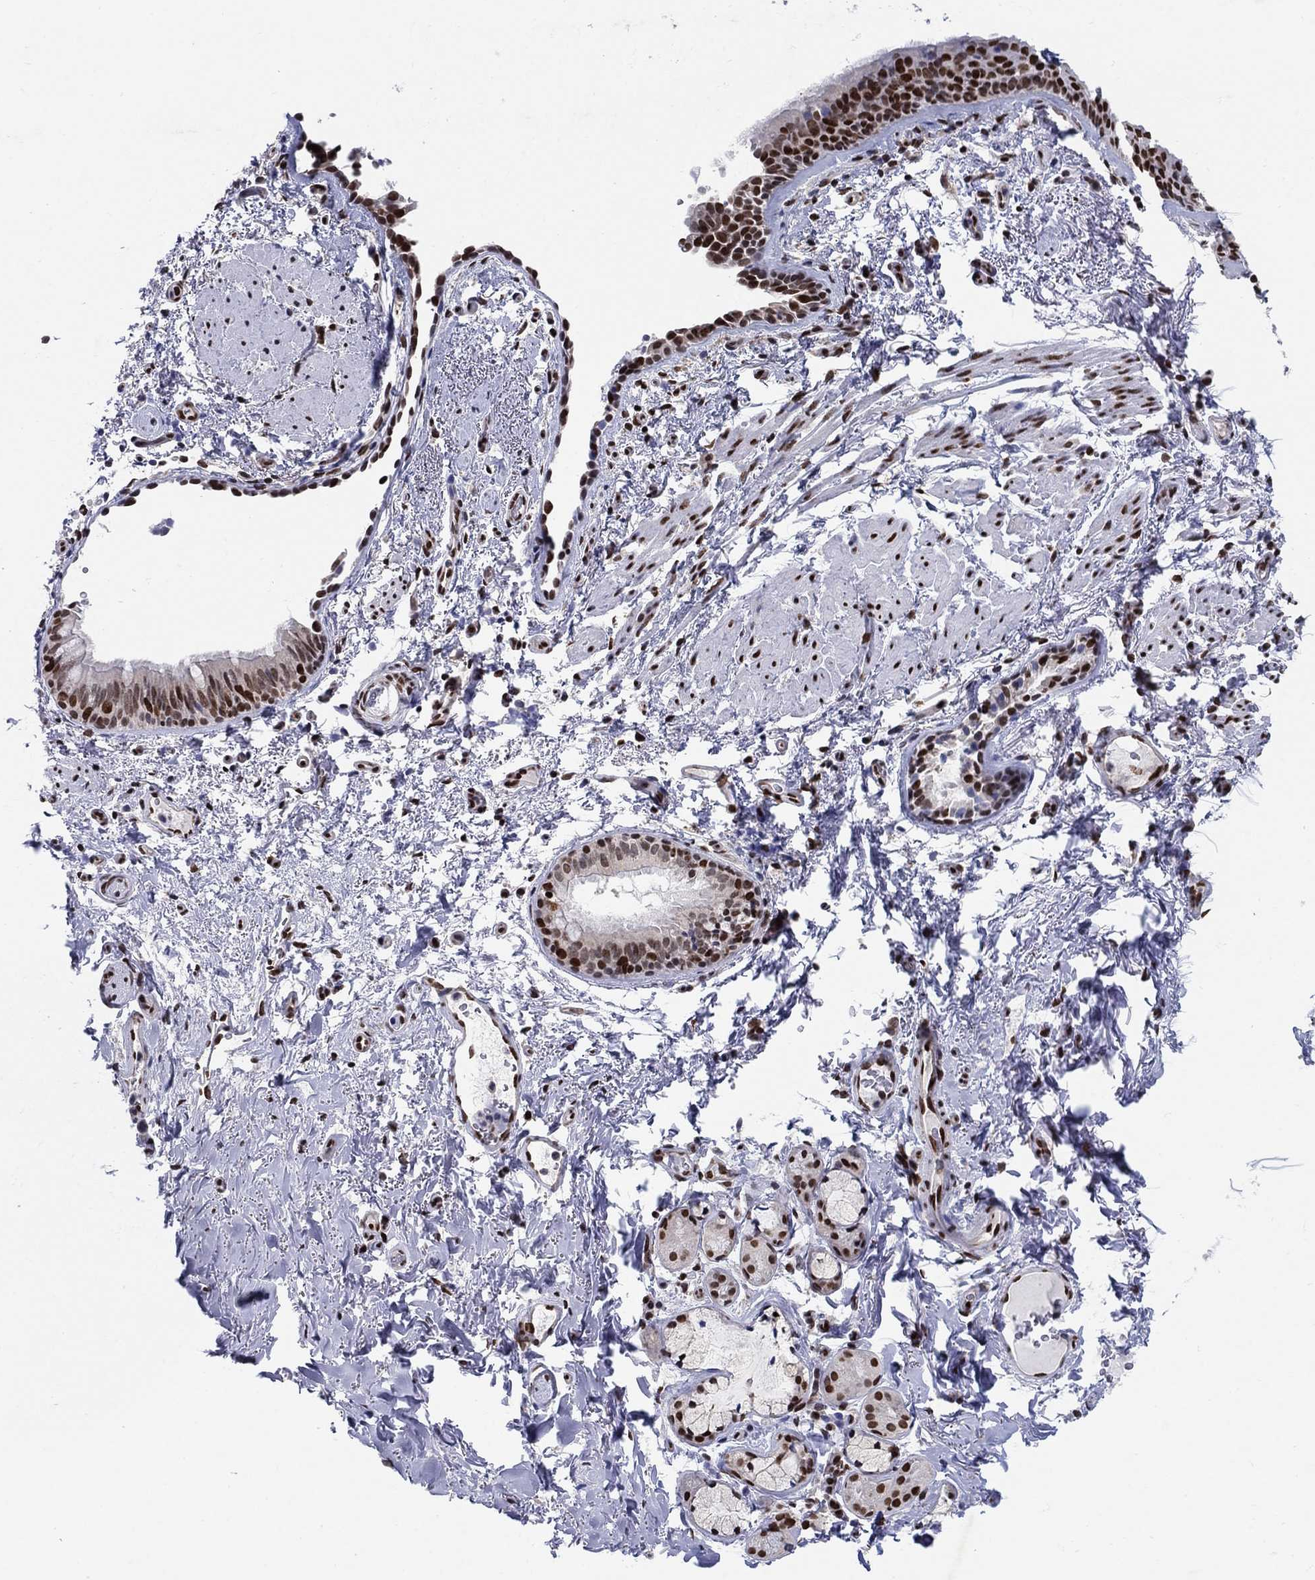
{"staining": {"intensity": "strong", "quantity": "25%-75%", "location": "nuclear"}, "tissue": "bronchus", "cell_type": "Respiratory epithelial cells", "image_type": "normal", "snomed": [{"axis": "morphology", "description": "Normal tissue, NOS"}, {"axis": "topography", "description": "Bronchus"}], "caption": "The photomicrograph displays immunohistochemical staining of unremarkable bronchus. There is strong nuclear expression is identified in approximately 25%-75% of respiratory epithelial cells. Immunohistochemistry (ihc) stains the protein in brown and the nuclei are stained blue.", "gene": "CENPE", "patient": {"sex": "female", "age": 64}}